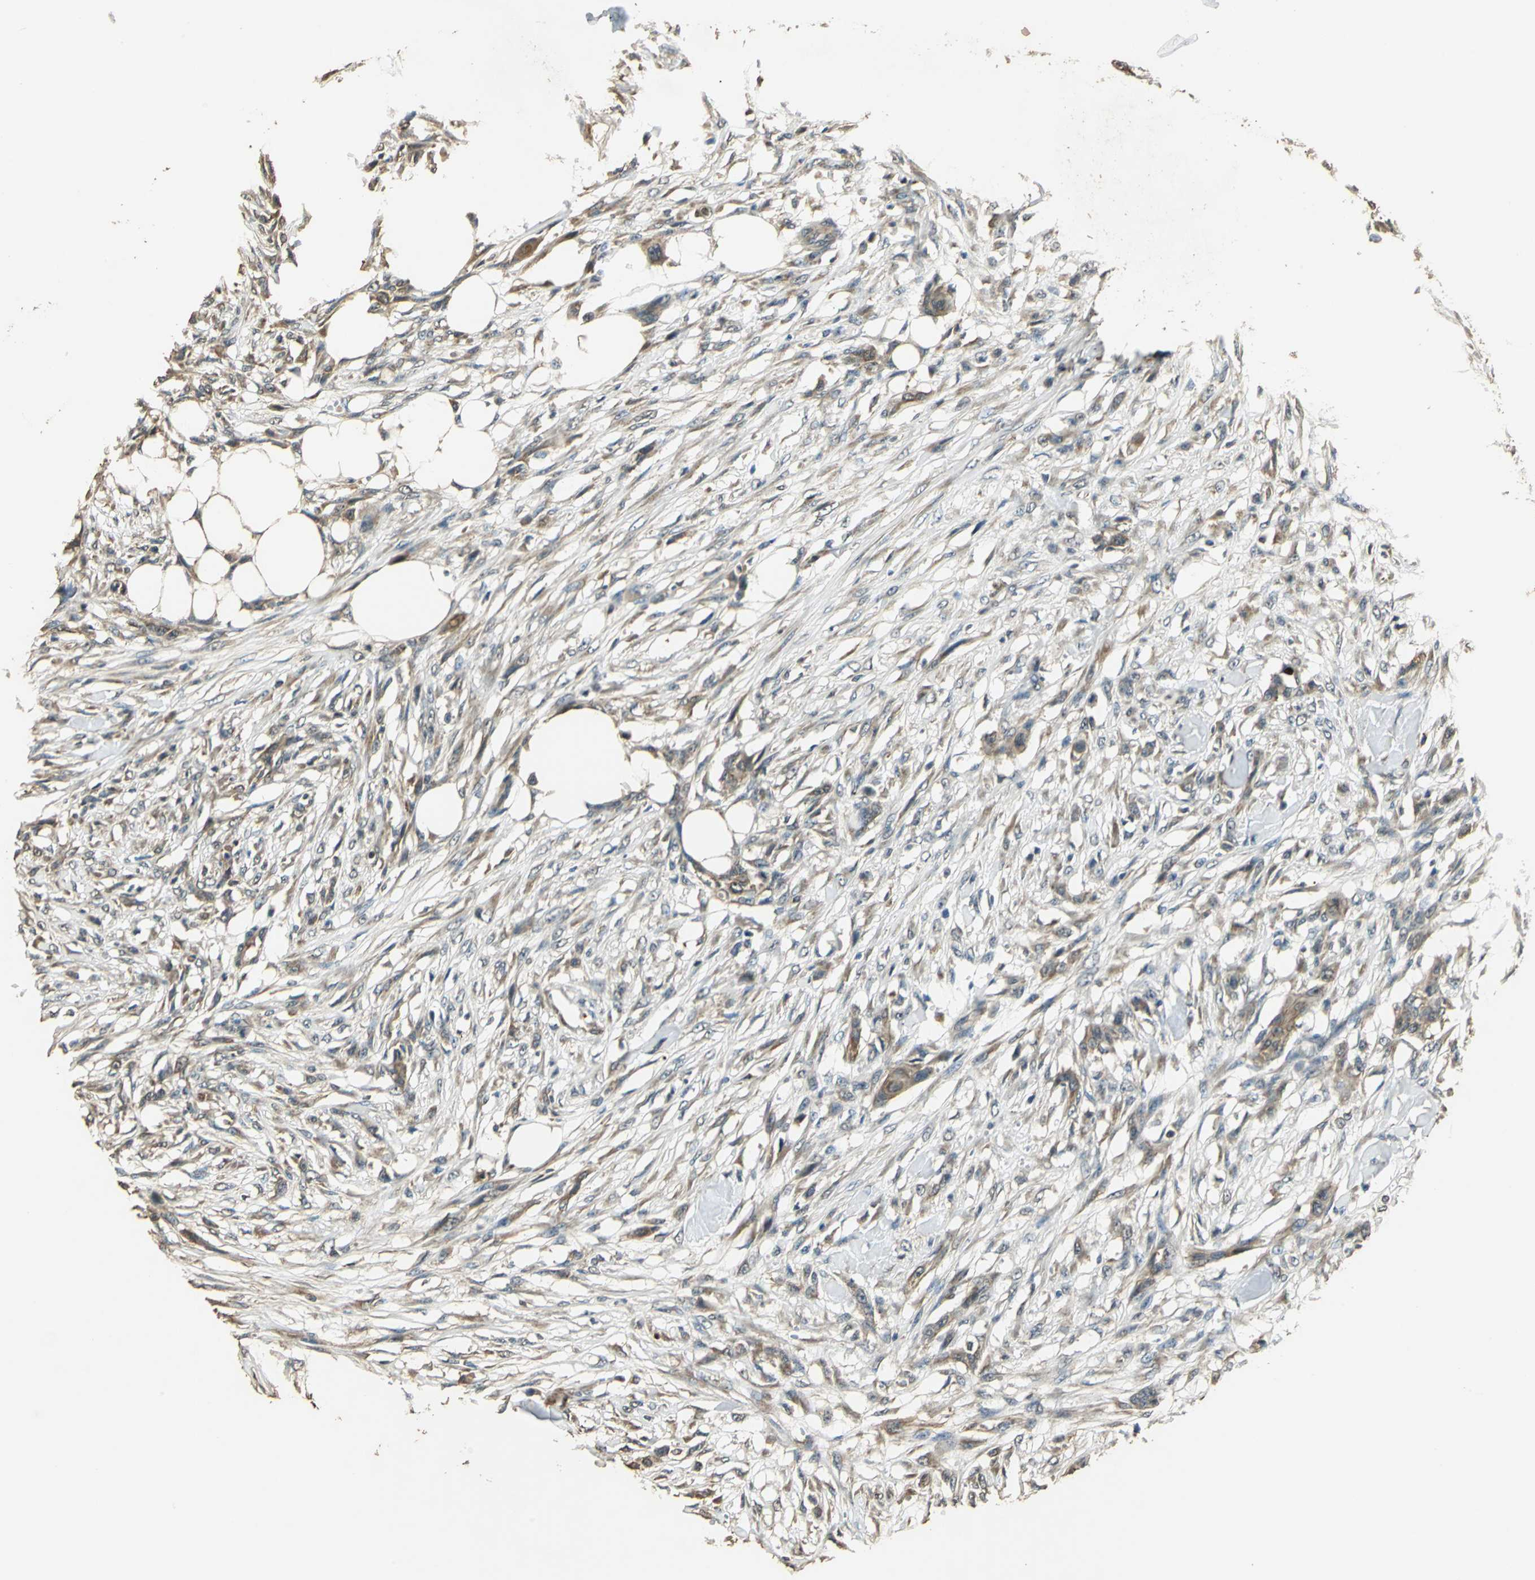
{"staining": {"intensity": "moderate", "quantity": ">75%", "location": "cytoplasmic/membranous"}, "tissue": "skin cancer", "cell_type": "Tumor cells", "image_type": "cancer", "snomed": [{"axis": "morphology", "description": "Normal tissue, NOS"}, {"axis": "morphology", "description": "Squamous cell carcinoma, NOS"}, {"axis": "topography", "description": "Skin"}], "caption": "The immunohistochemical stain labels moderate cytoplasmic/membranous staining in tumor cells of skin squamous cell carcinoma tissue.", "gene": "TMPRSS4", "patient": {"sex": "female", "age": 59}}